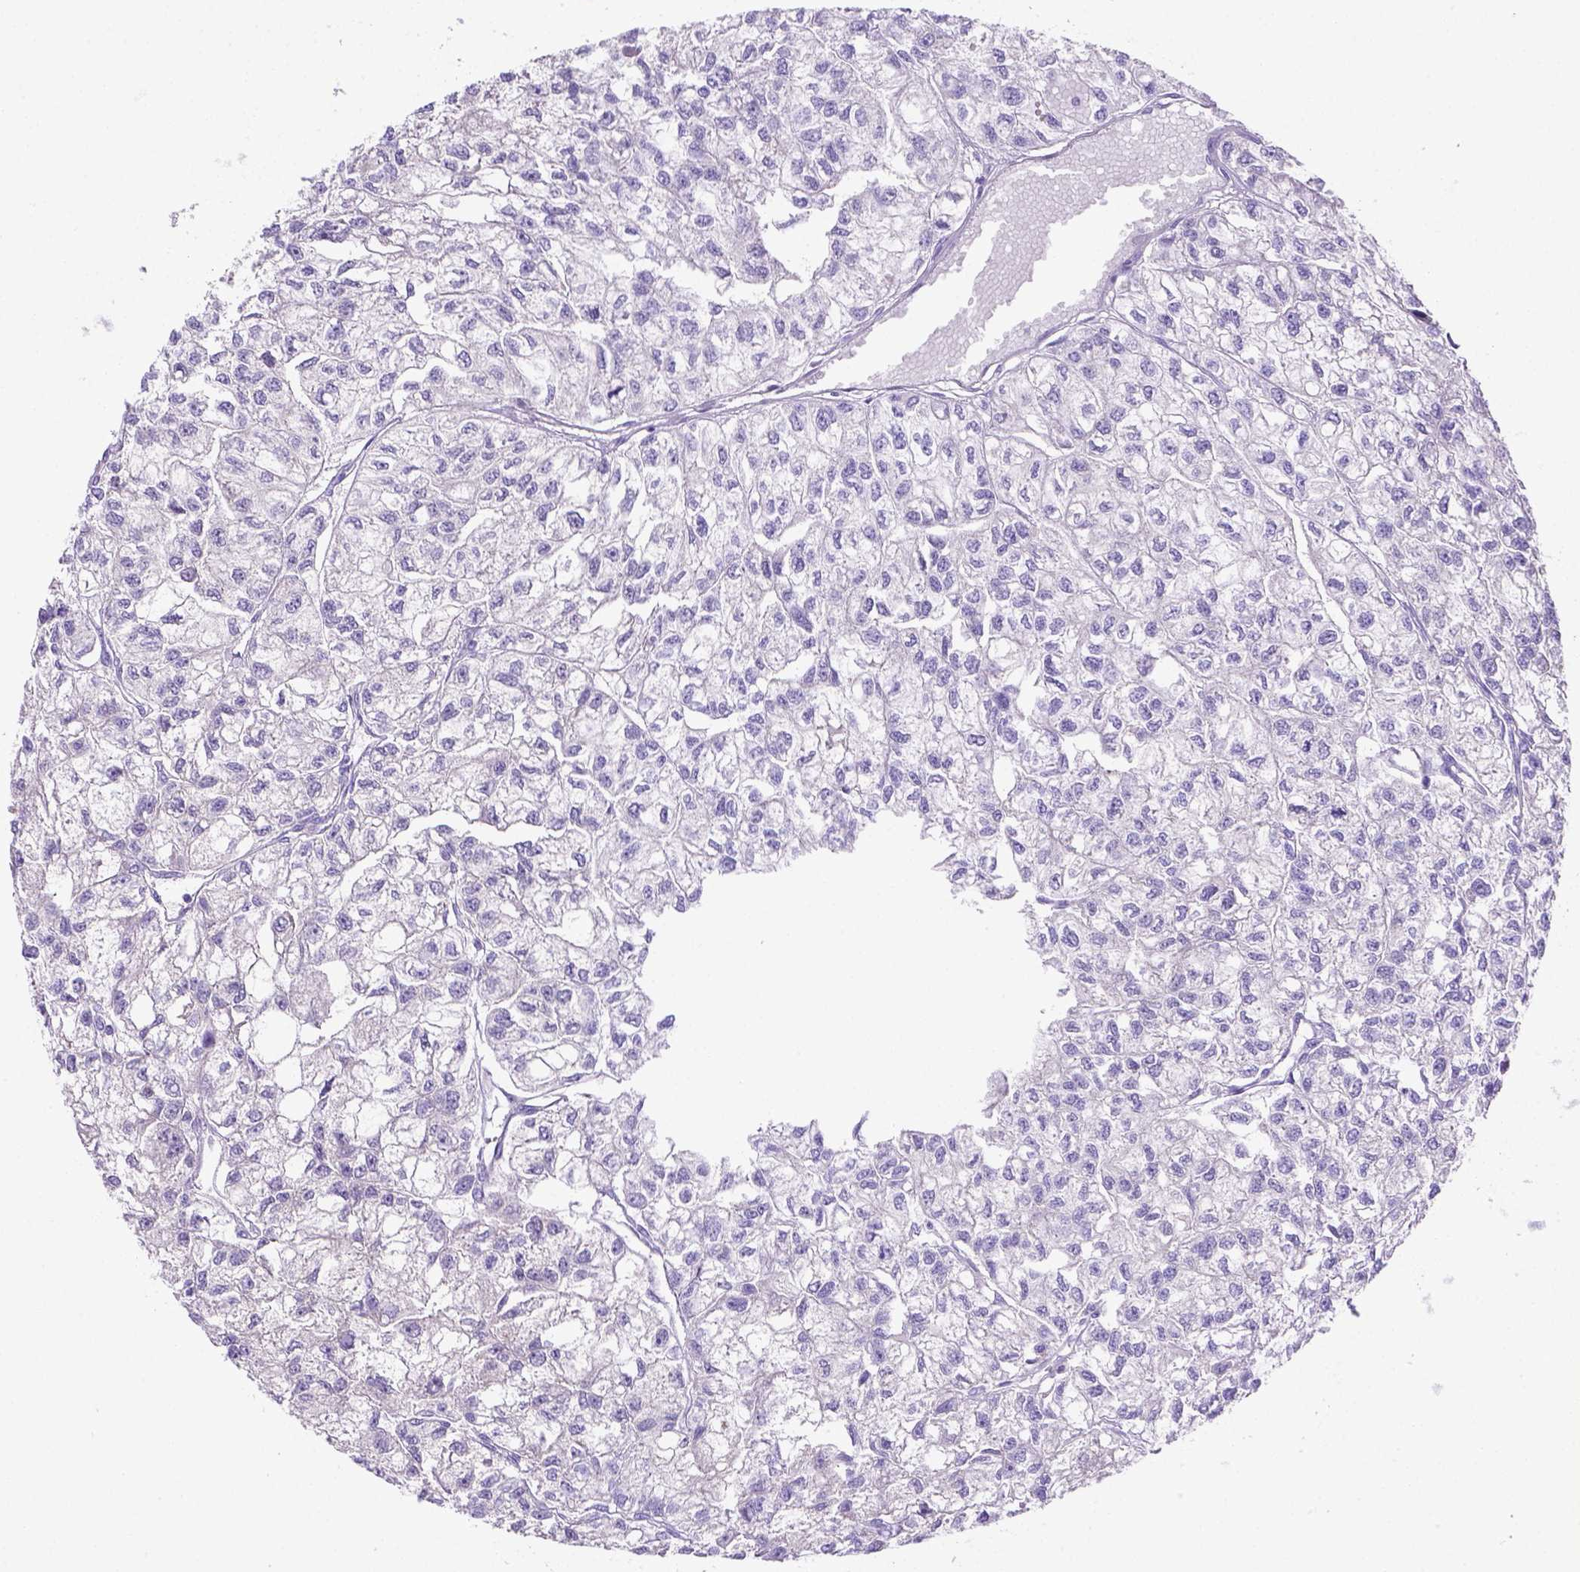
{"staining": {"intensity": "negative", "quantity": "none", "location": "none"}, "tissue": "renal cancer", "cell_type": "Tumor cells", "image_type": "cancer", "snomed": [{"axis": "morphology", "description": "Adenocarcinoma, NOS"}, {"axis": "topography", "description": "Kidney"}], "caption": "Immunohistochemistry (IHC) micrograph of renal adenocarcinoma stained for a protein (brown), which exhibits no staining in tumor cells.", "gene": "SIRPD", "patient": {"sex": "male", "age": 56}}